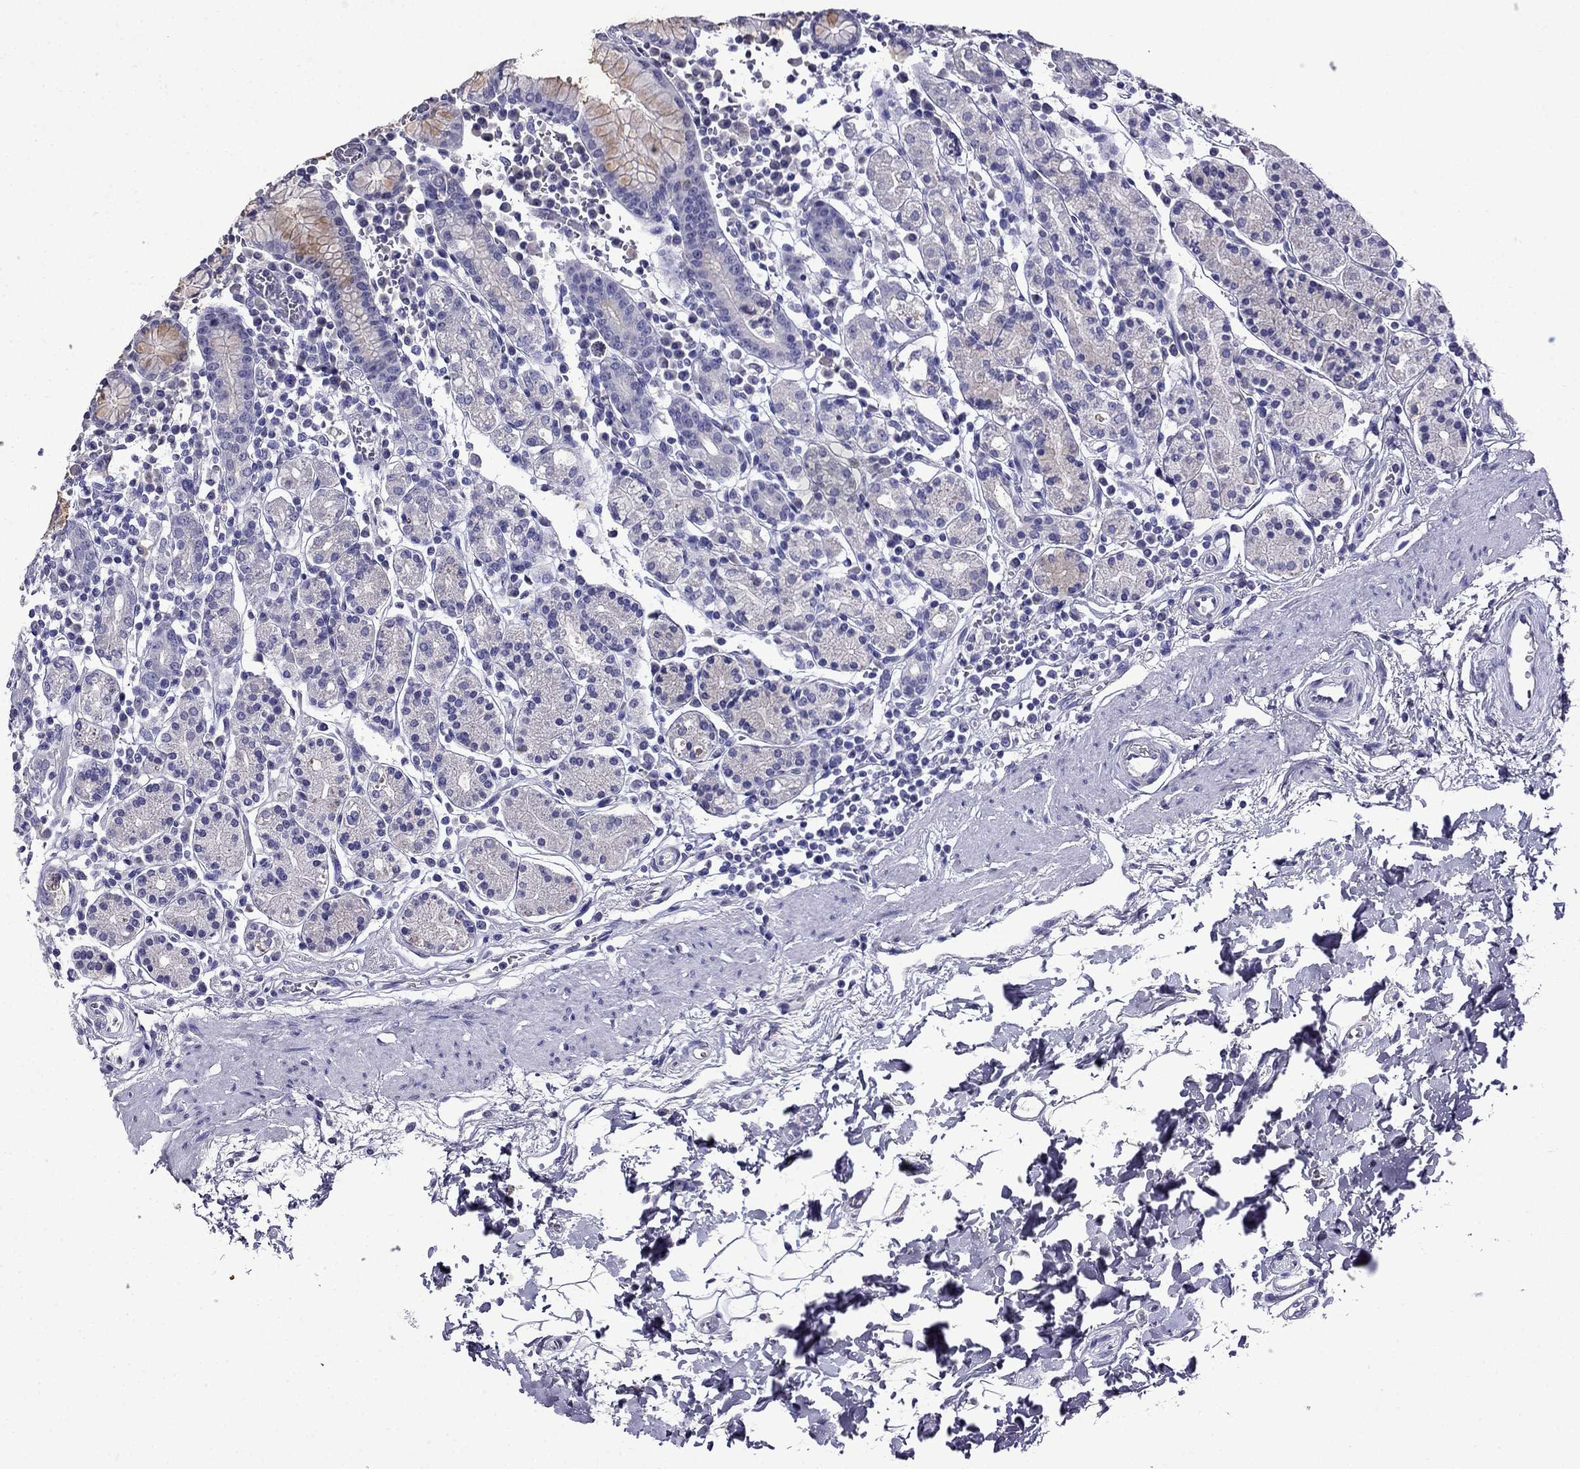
{"staining": {"intensity": "negative", "quantity": "none", "location": "none"}, "tissue": "stomach", "cell_type": "Glandular cells", "image_type": "normal", "snomed": [{"axis": "morphology", "description": "Normal tissue, NOS"}, {"axis": "topography", "description": "Stomach, upper"}, {"axis": "topography", "description": "Stomach"}], "caption": "DAB (3,3'-diaminobenzidine) immunohistochemical staining of normal stomach reveals no significant staining in glandular cells.", "gene": "DNAH17", "patient": {"sex": "male", "age": 62}}